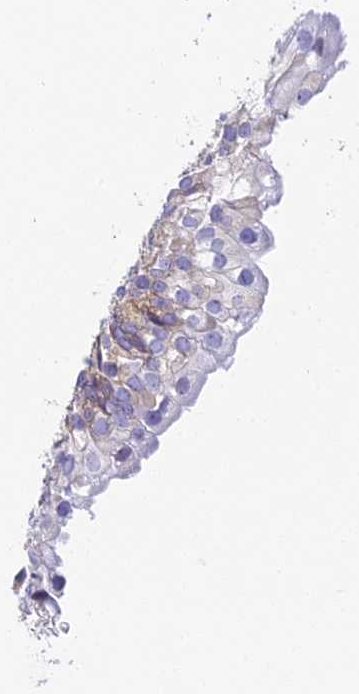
{"staining": {"intensity": "negative", "quantity": "none", "location": "none"}, "tissue": "urinary bladder", "cell_type": "Urothelial cells", "image_type": "normal", "snomed": [{"axis": "morphology", "description": "Normal tissue, NOS"}, {"axis": "topography", "description": "Urinary bladder"}], "caption": "The photomicrograph exhibits no staining of urothelial cells in unremarkable urinary bladder.", "gene": "HOMER3", "patient": {"sex": "male", "age": 55}}